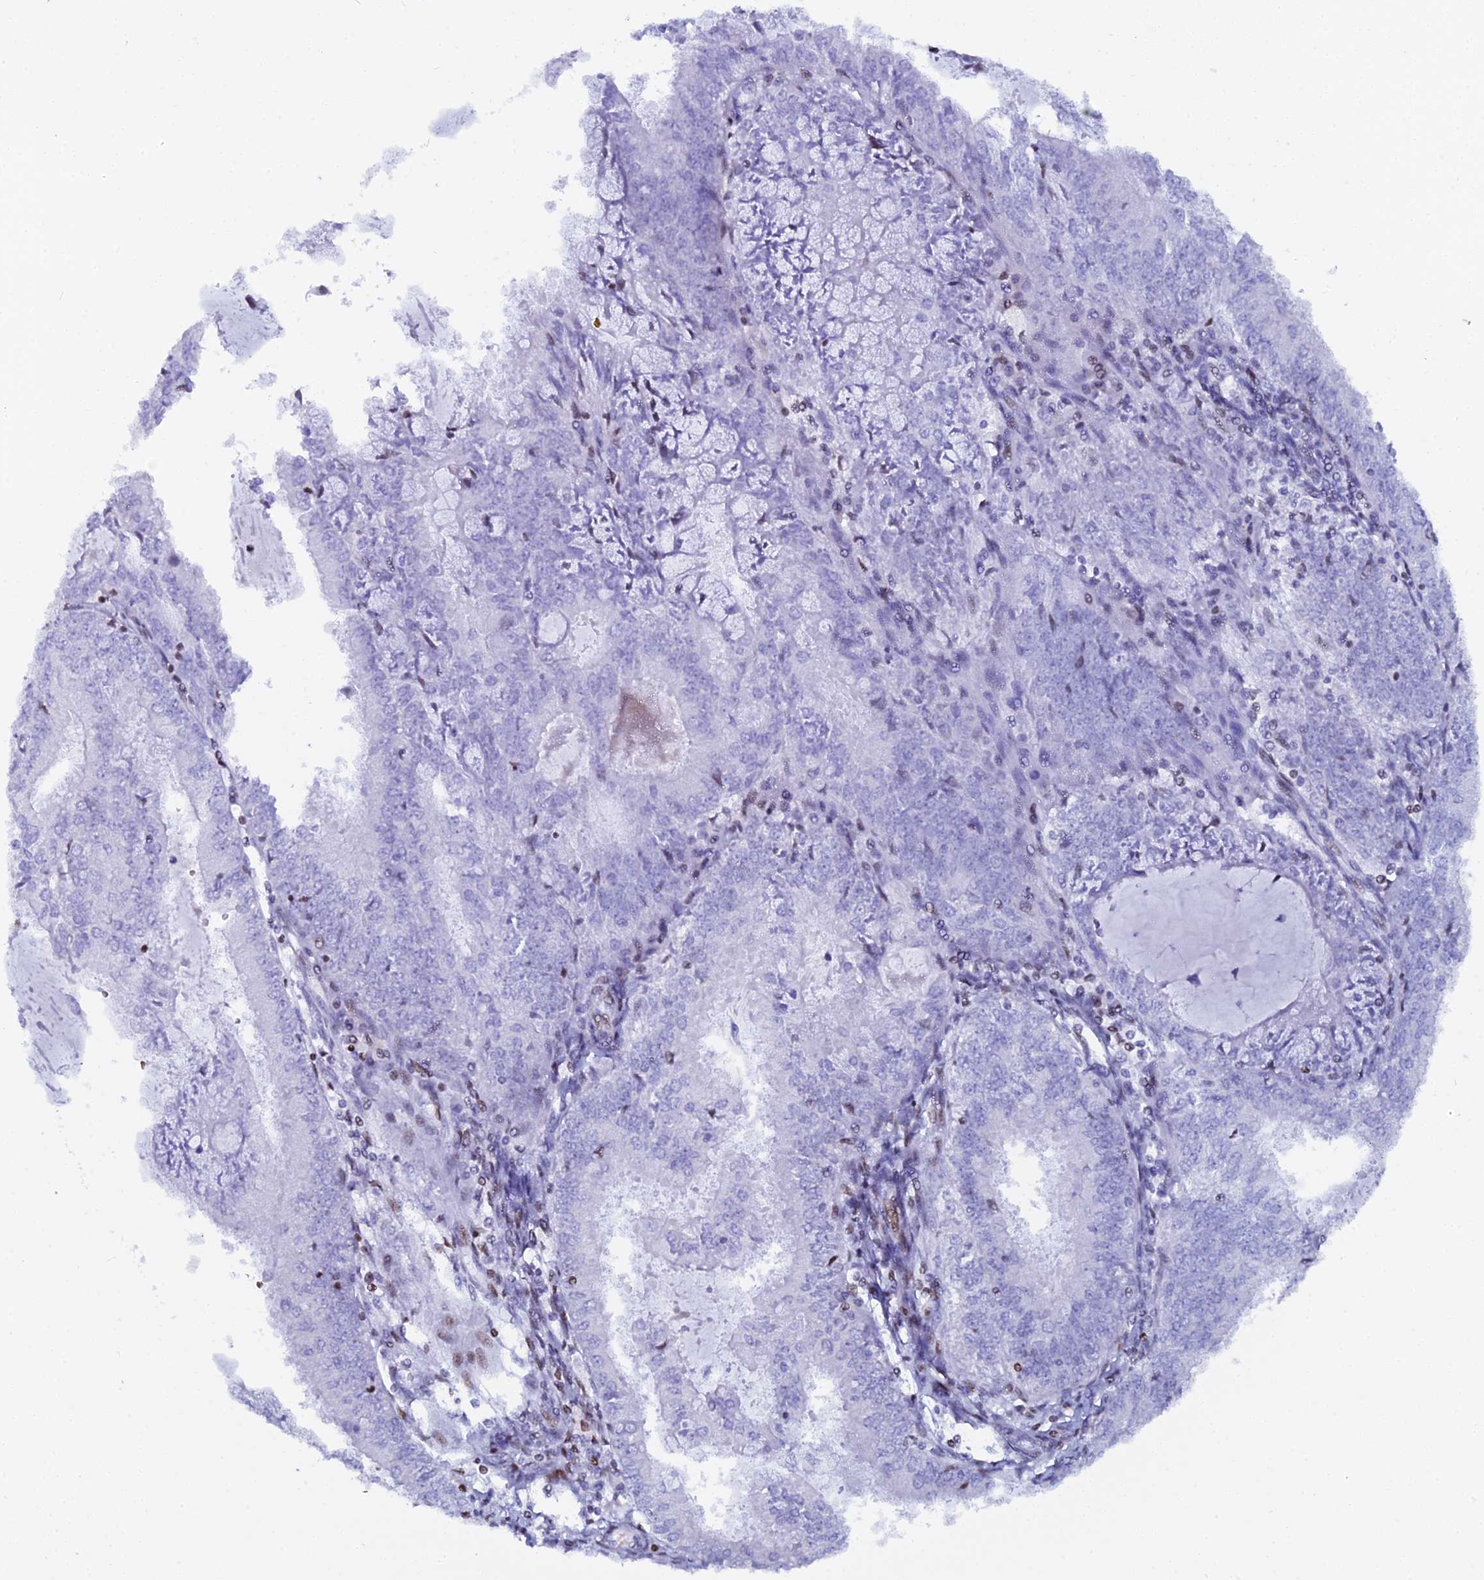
{"staining": {"intensity": "negative", "quantity": "none", "location": "none"}, "tissue": "endometrial cancer", "cell_type": "Tumor cells", "image_type": "cancer", "snomed": [{"axis": "morphology", "description": "Adenocarcinoma, NOS"}, {"axis": "topography", "description": "Endometrium"}], "caption": "IHC of human endometrial cancer (adenocarcinoma) displays no positivity in tumor cells.", "gene": "MYNN", "patient": {"sex": "female", "age": 57}}